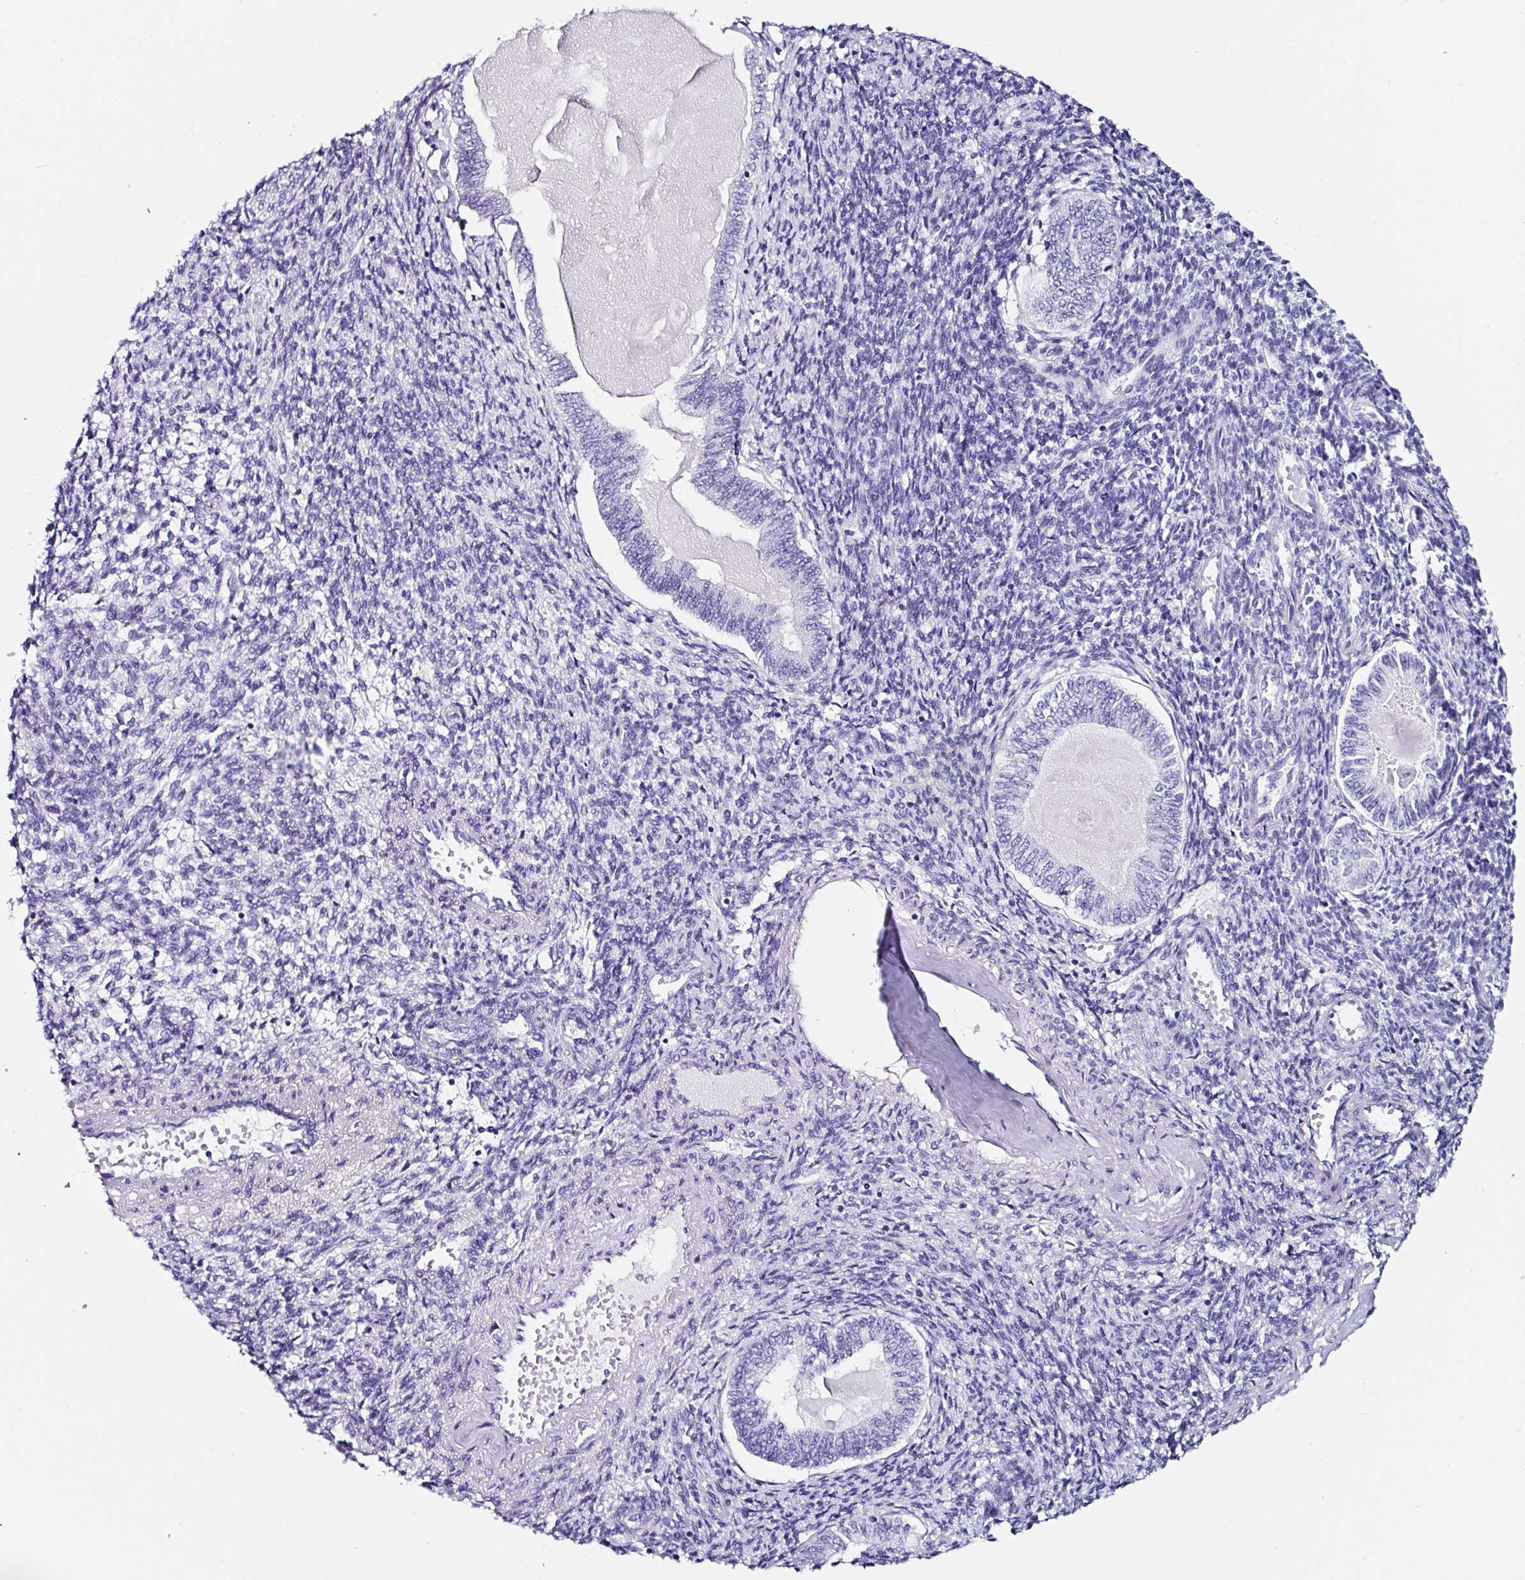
{"staining": {"intensity": "negative", "quantity": "none", "location": "none"}, "tissue": "endometrial cancer", "cell_type": "Tumor cells", "image_type": "cancer", "snomed": [{"axis": "morphology", "description": "Carcinoma, NOS"}, {"axis": "topography", "description": "Uterus"}], "caption": "IHC image of human endometrial carcinoma stained for a protein (brown), which exhibits no positivity in tumor cells.", "gene": "TMPRSS11E", "patient": {"sex": "female", "age": 76}}